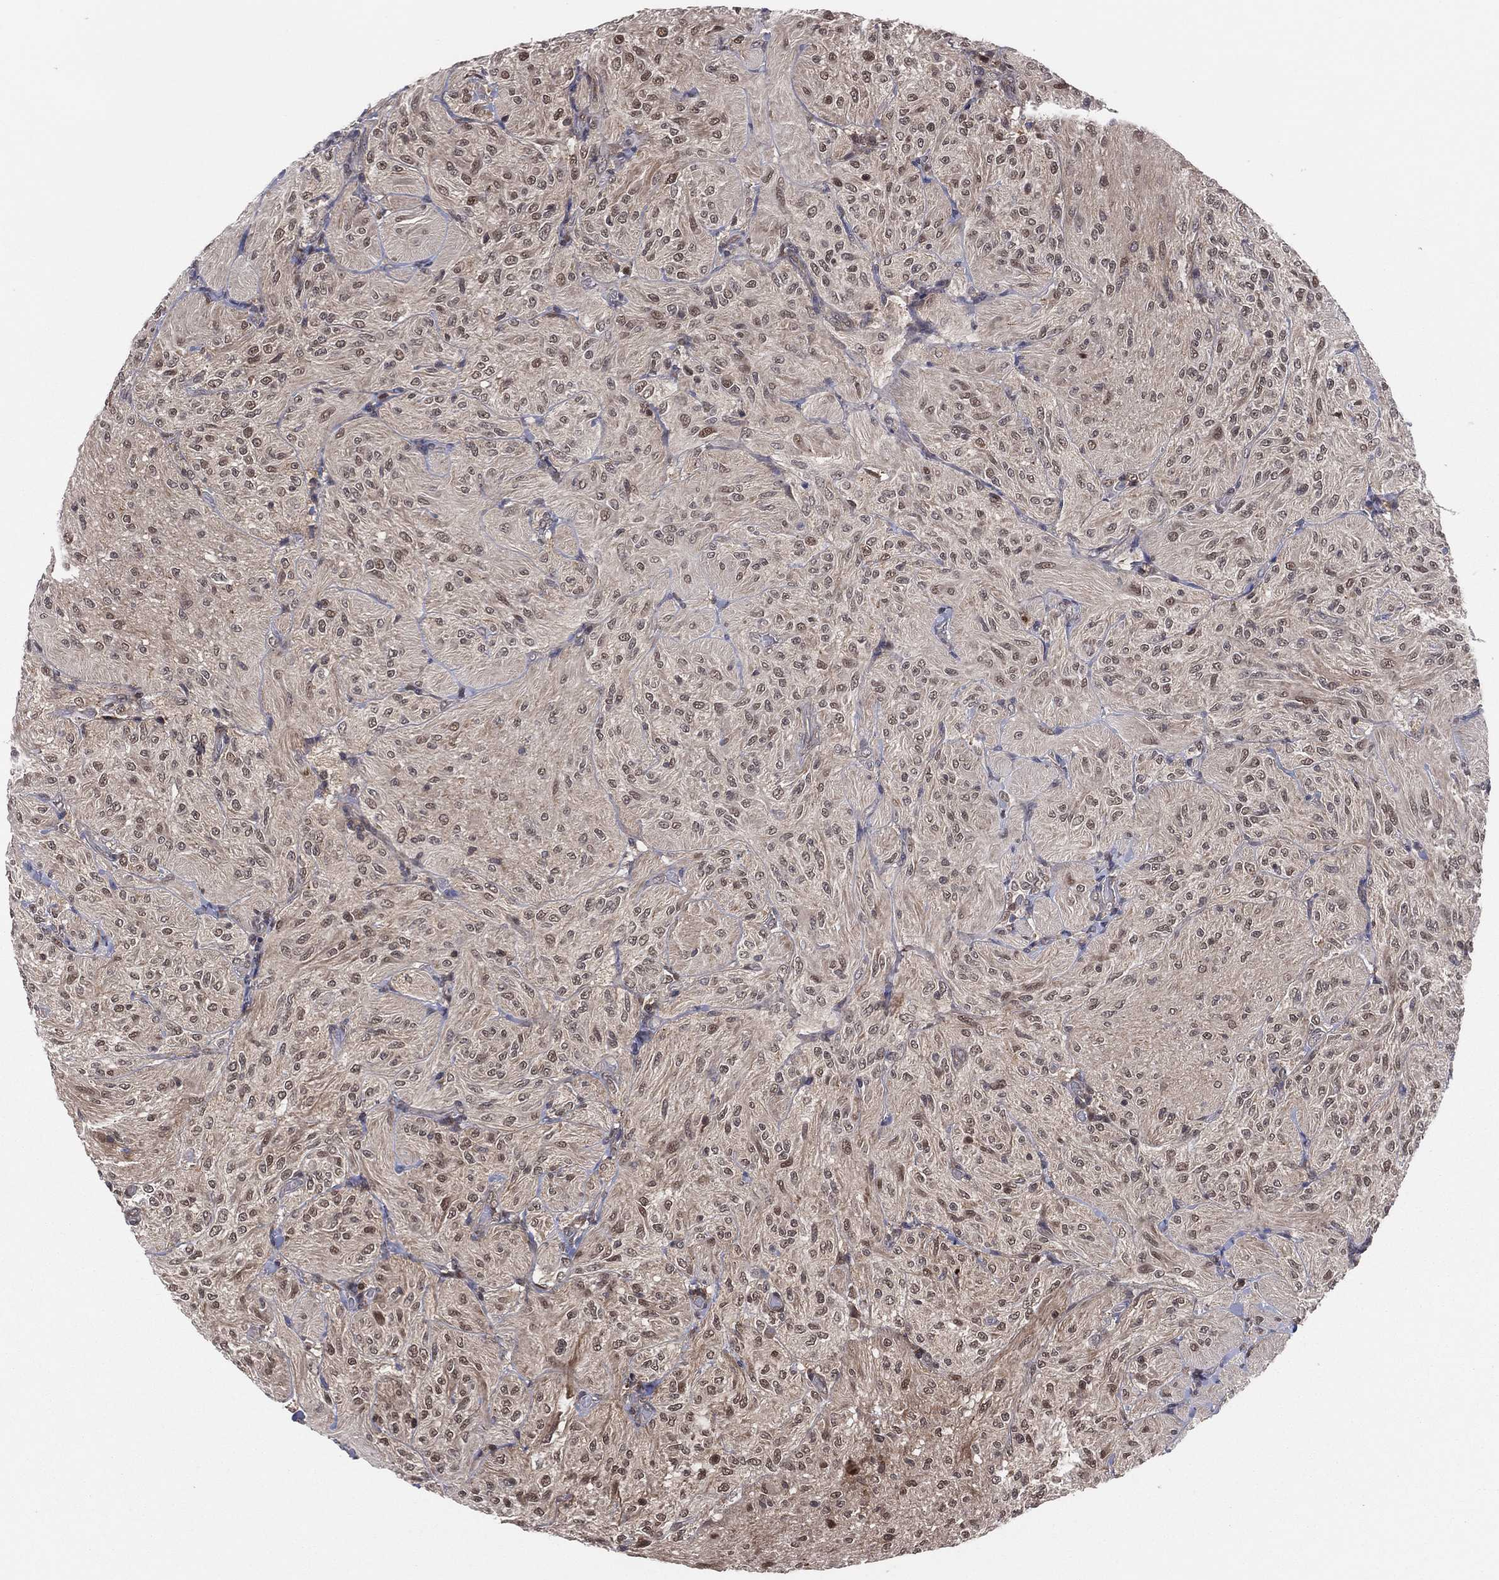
{"staining": {"intensity": "strong", "quantity": "<25%", "location": "nuclear"}, "tissue": "glioma", "cell_type": "Tumor cells", "image_type": "cancer", "snomed": [{"axis": "morphology", "description": "Glioma, malignant, Low grade"}, {"axis": "topography", "description": "Brain"}], "caption": "A brown stain highlights strong nuclear expression of a protein in glioma tumor cells.", "gene": "ICOSLG", "patient": {"sex": "male", "age": 3}}